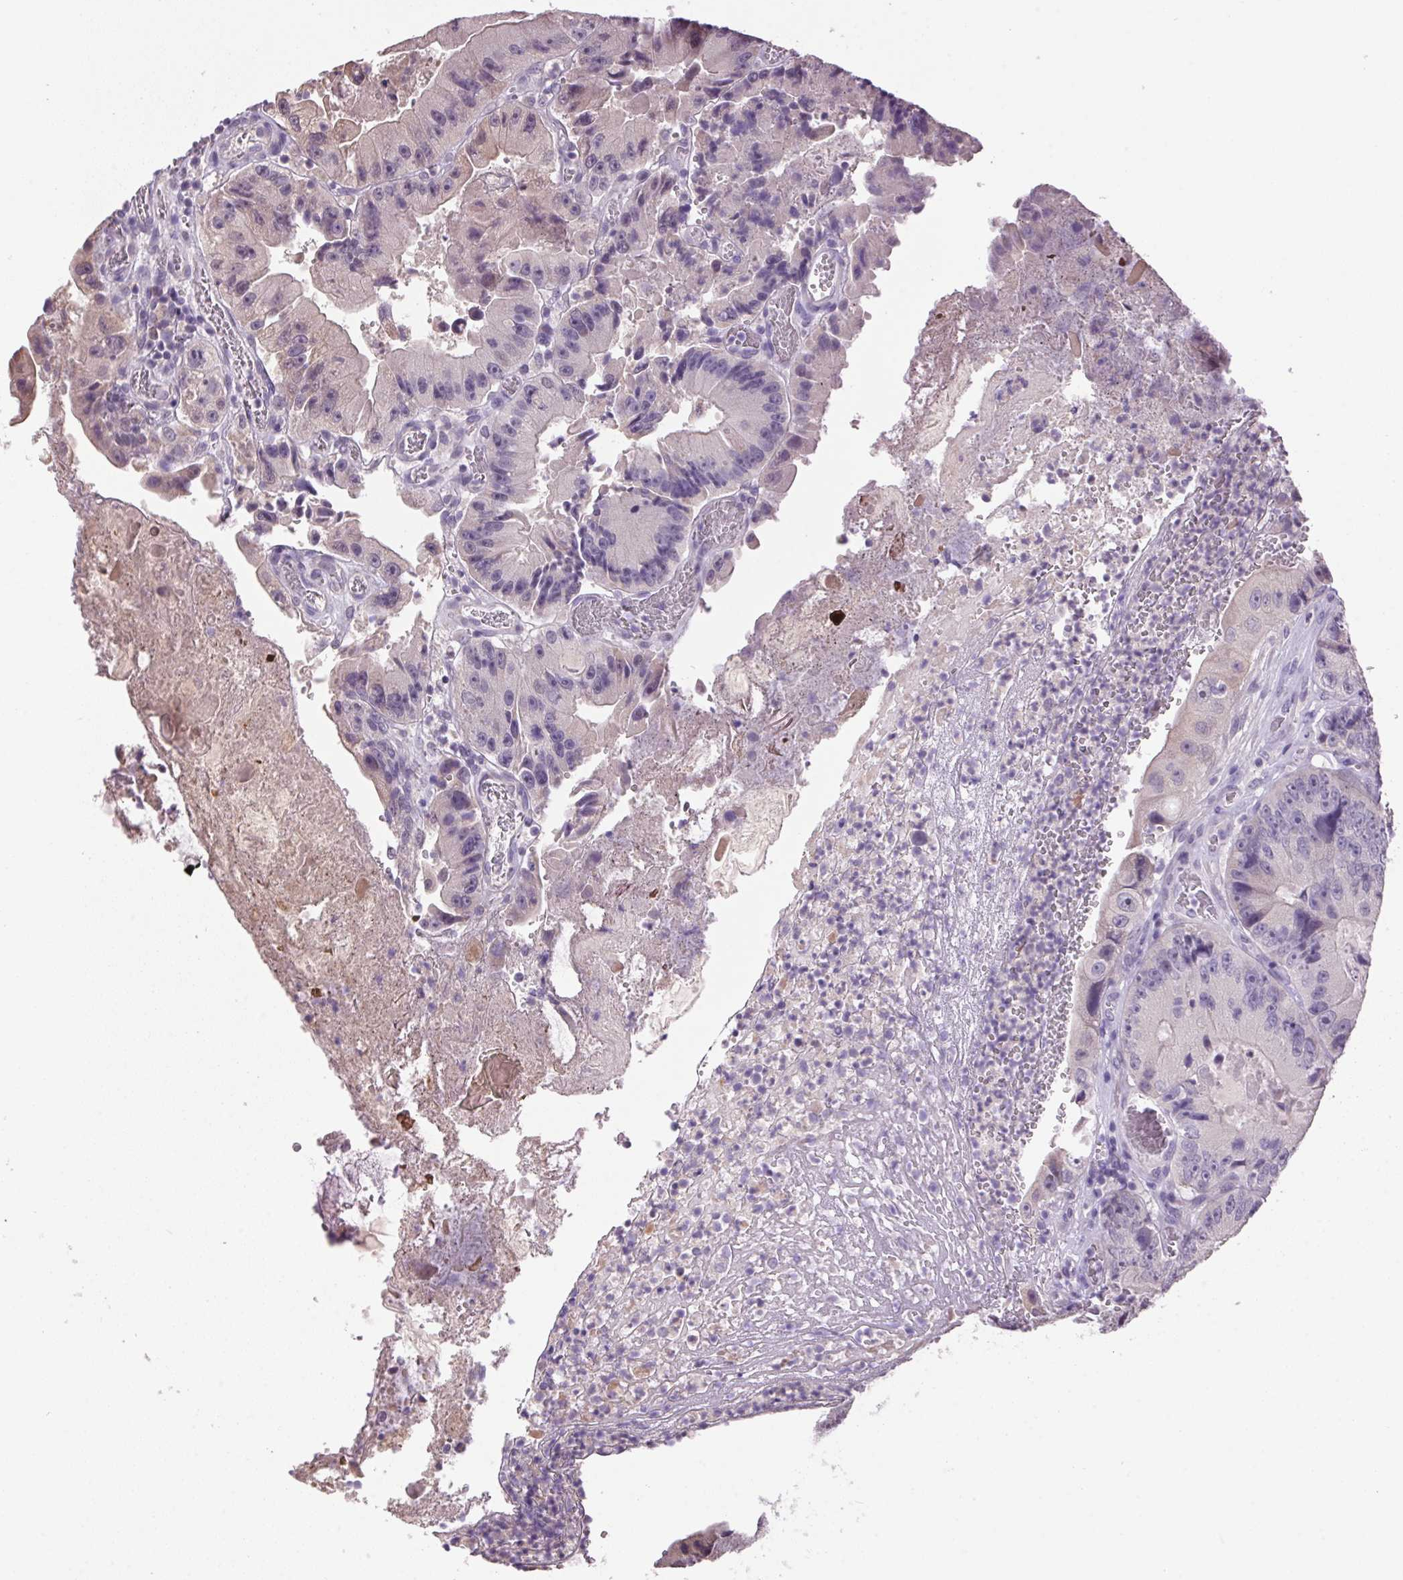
{"staining": {"intensity": "negative", "quantity": "none", "location": "none"}, "tissue": "colorectal cancer", "cell_type": "Tumor cells", "image_type": "cancer", "snomed": [{"axis": "morphology", "description": "Adenocarcinoma, NOS"}, {"axis": "topography", "description": "Colon"}], "caption": "This is a histopathology image of IHC staining of colorectal cancer (adenocarcinoma), which shows no staining in tumor cells.", "gene": "VWA3B", "patient": {"sex": "female", "age": 86}}